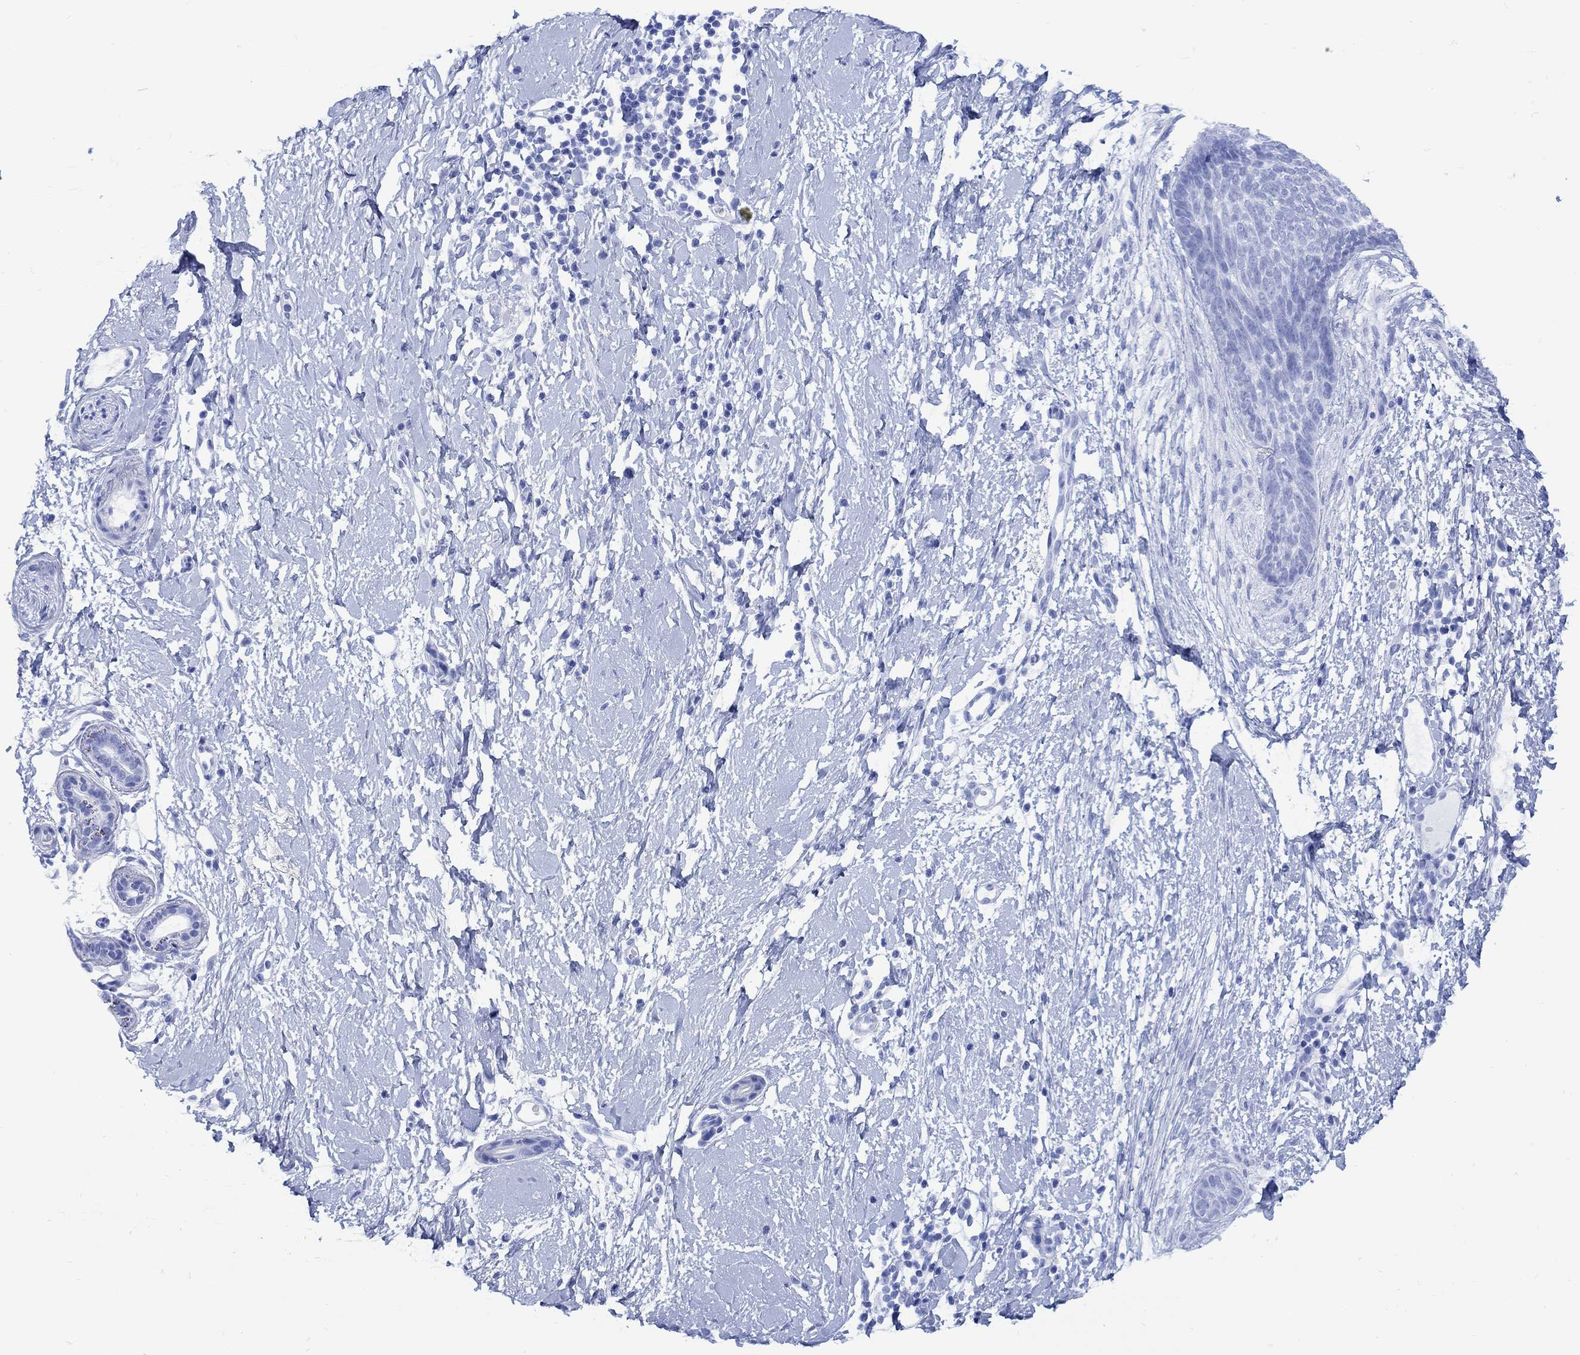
{"staining": {"intensity": "negative", "quantity": "none", "location": "none"}, "tissue": "skin cancer", "cell_type": "Tumor cells", "image_type": "cancer", "snomed": [{"axis": "morphology", "description": "Normal tissue, NOS"}, {"axis": "morphology", "description": "Basal cell carcinoma"}, {"axis": "topography", "description": "Skin"}], "caption": "Histopathology image shows no significant protein expression in tumor cells of basal cell carcinoma (skin). The staining was performed using DAB to visualize the protein expression in brown, while the nuclei were stained in blue with hematoxylin (Magnification: 20x).", "gene": "MYL1", "patient": {"sex": "male", "age": 84}}